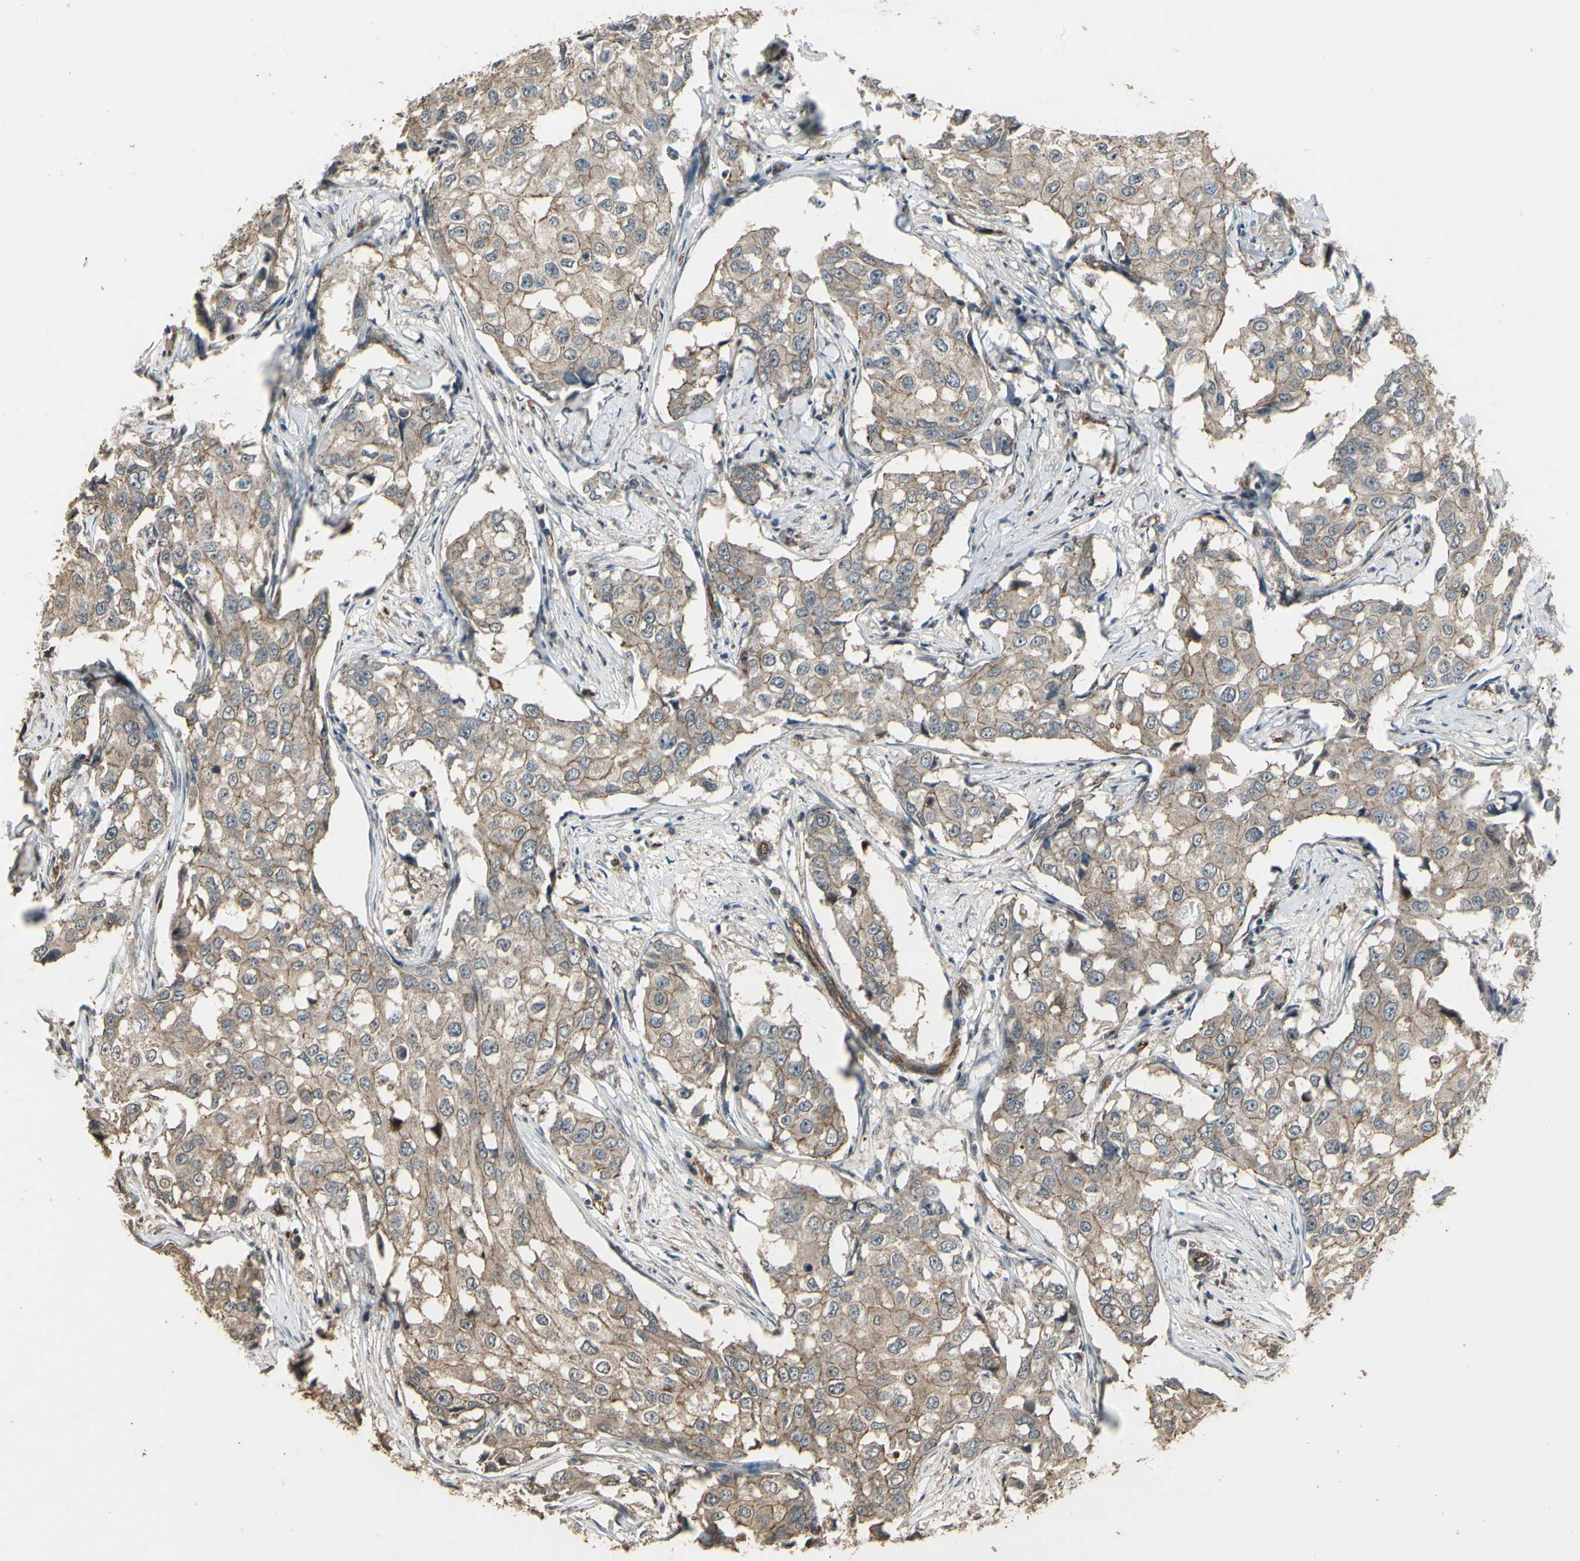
{"staining": {"intensity": "weak", "quantity": ">75%", "location": "cytoplasmic/membranous"}, "tissue": "breast cancer", "cell_type": "Tumor cells", "image_type": "cancer", "snomed": [{"axis": "morphology", "description": "Duct carcinoma"}, {"axis": "topography", "description": "Breast"}], "caption": "Human breast cancer (infiltrating ductal carcinoma) stained with a brown dye exhibits weak cytoplasmic/membranous positive positivity in about >75% of tumor cells.", "gene": "RNF180", "patient": {"sex": "female", "age": 27}}